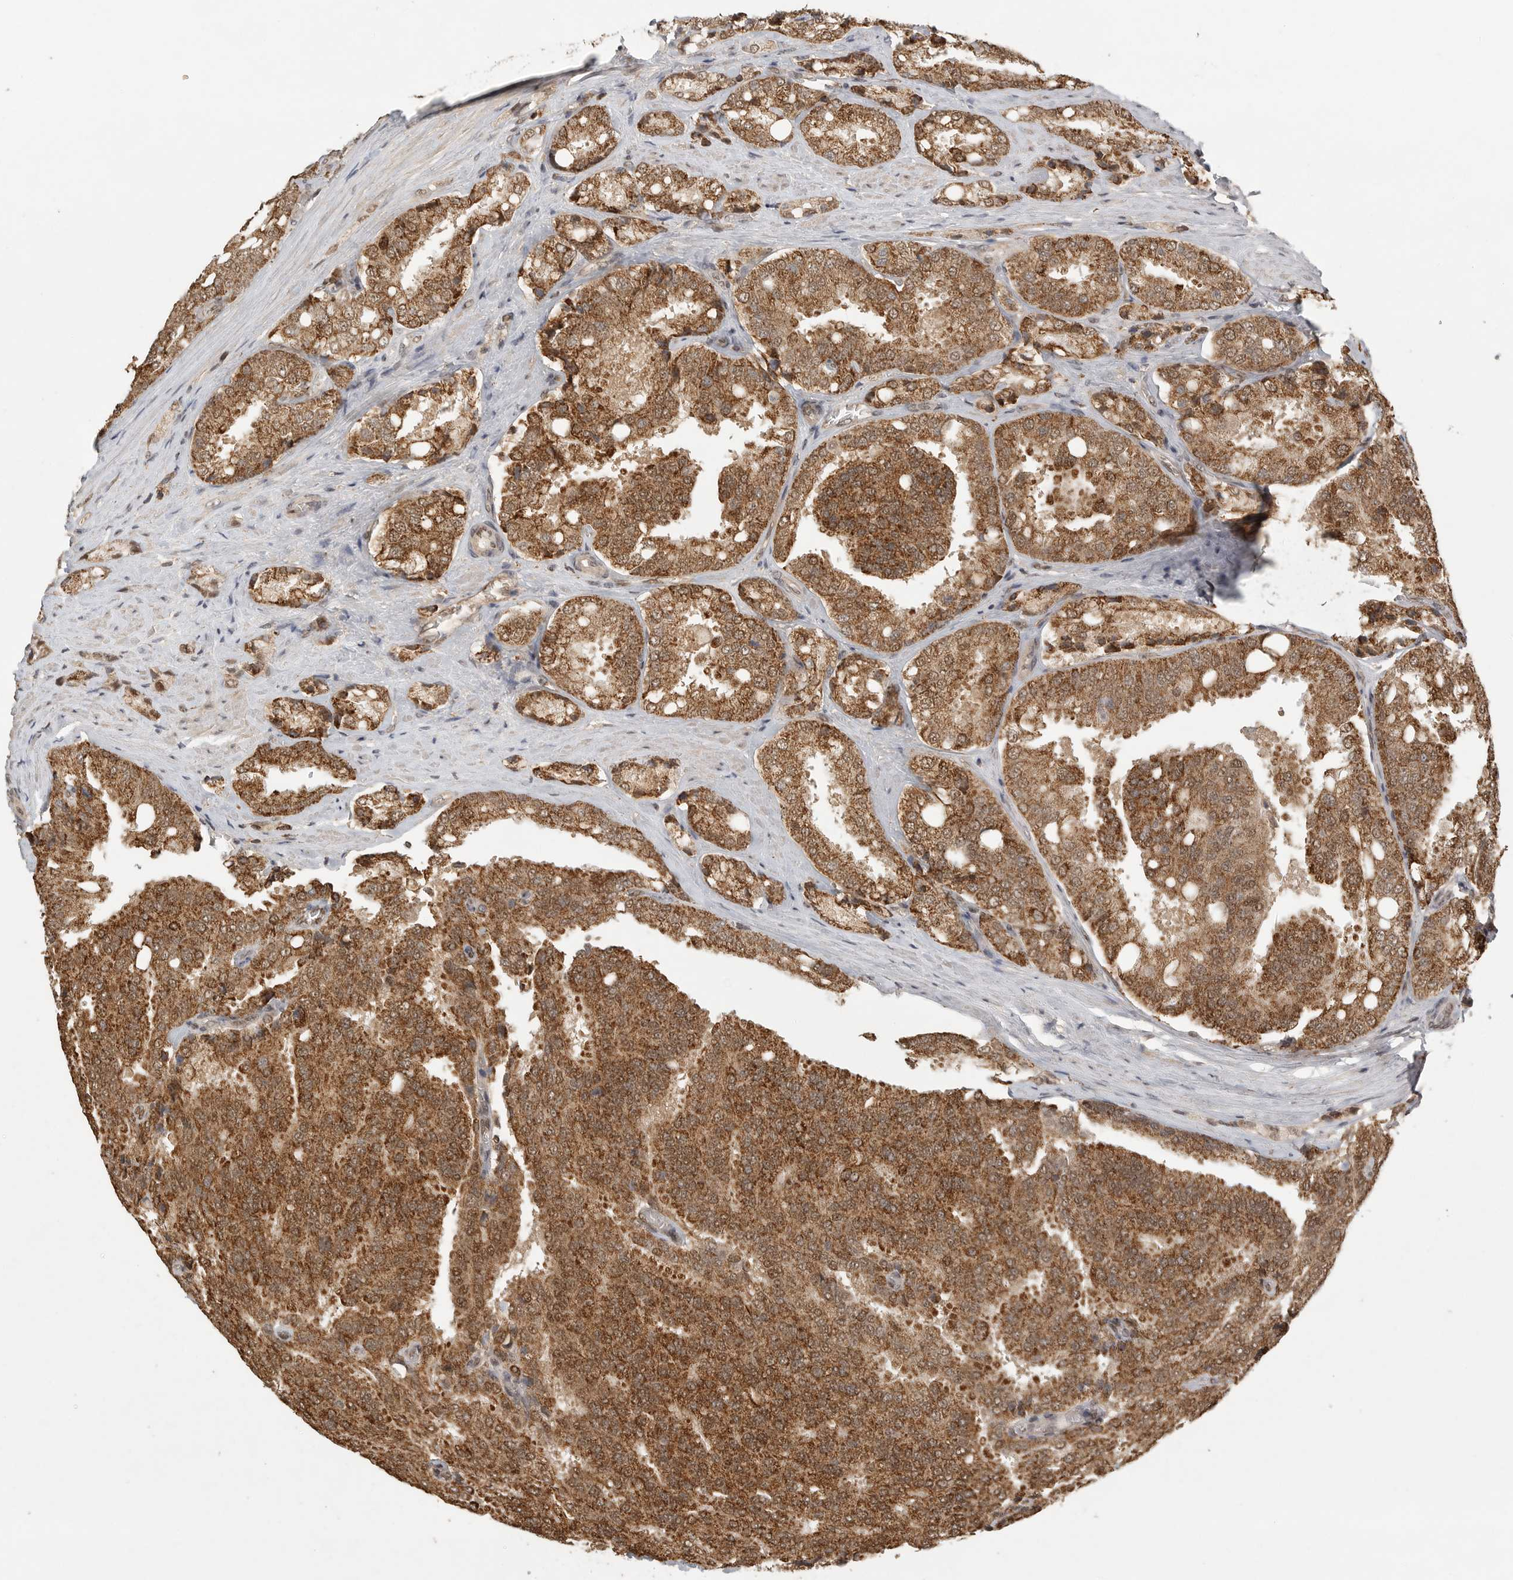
{"staining": {"intensity": "strong", "quantity": ">75%", "location": "cytoplasmic/membranous,nuclear"}, "tissue": "prostate cancer", "cell_type": "Tumor cells", "image_type": "cancer", "snomed": [{"axis": "morphology", "description": "Adenocarcinoma, High grade"}, {"axis": "topography", "description": "Prostate"}], "caption": "Brown immunohistochemical staining in prostate cancer (adenocarcinoma (high-grade)) shows strong cytoplasmic/membranous and nuclear positivity in approximately >75% of tumor cells. Nuclei are stained in blue.", "gene": "DFFA", "patient": {"sex": "male", "age": 50}}